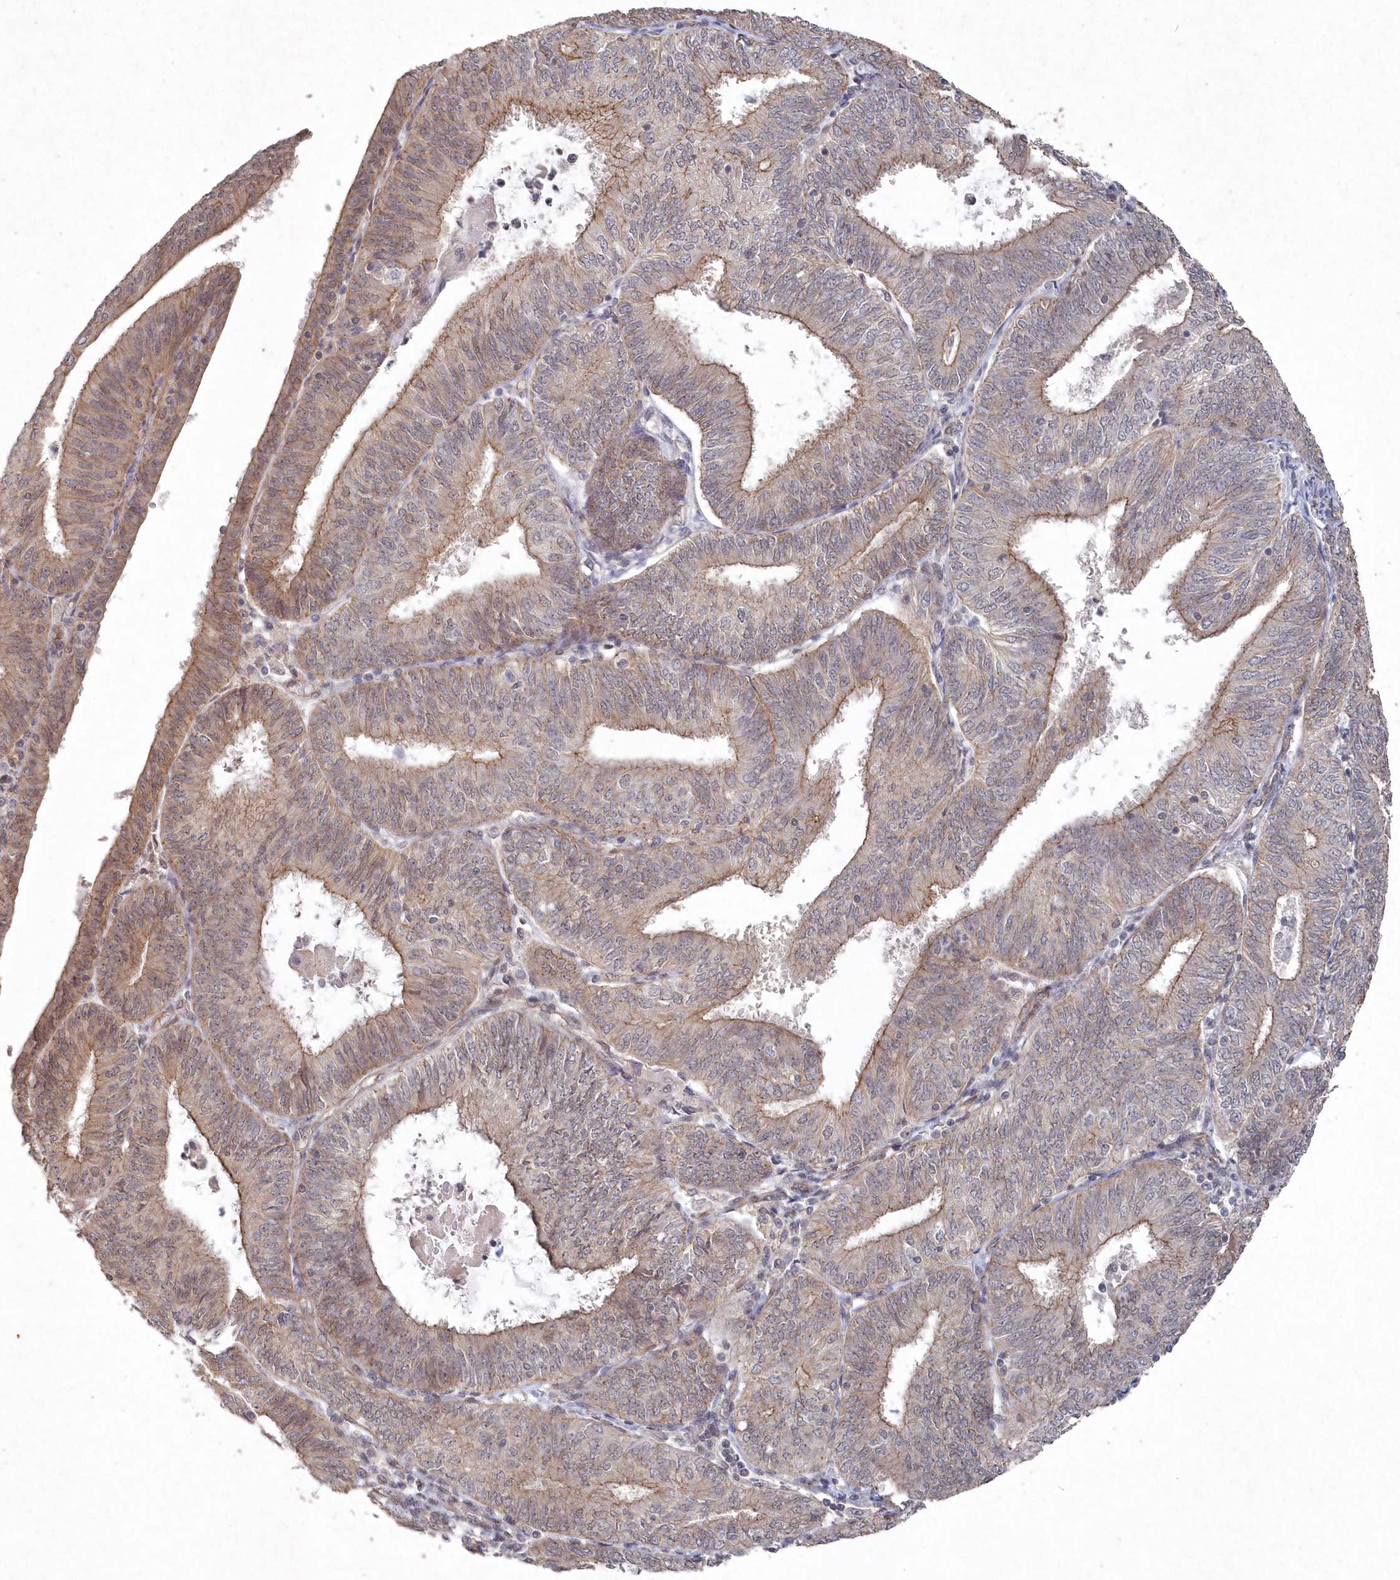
{"staining": {"intensity": "moderate", "quantity": "25%-75%", "location": "cytoplasmic/membranous"}, "tissue": "endometrial cancer", "cell_type": "Tumor cells", "image_type": "cancer", "snomed": [{"axis": "morphology", "description": "Adenocarcinoma, NOS"}, {"axis": "topography", "description": "Endometrium"}], "caption": "Human endometrial cancer (adenocarcinoma) stained for a protein (brown) demonstrates moderate cytoplasmic/membranous positive staining in about 25%-75% of tumor cells.", "gene": "VSIG2", "patient": {"sex": "female", "age": 58}}